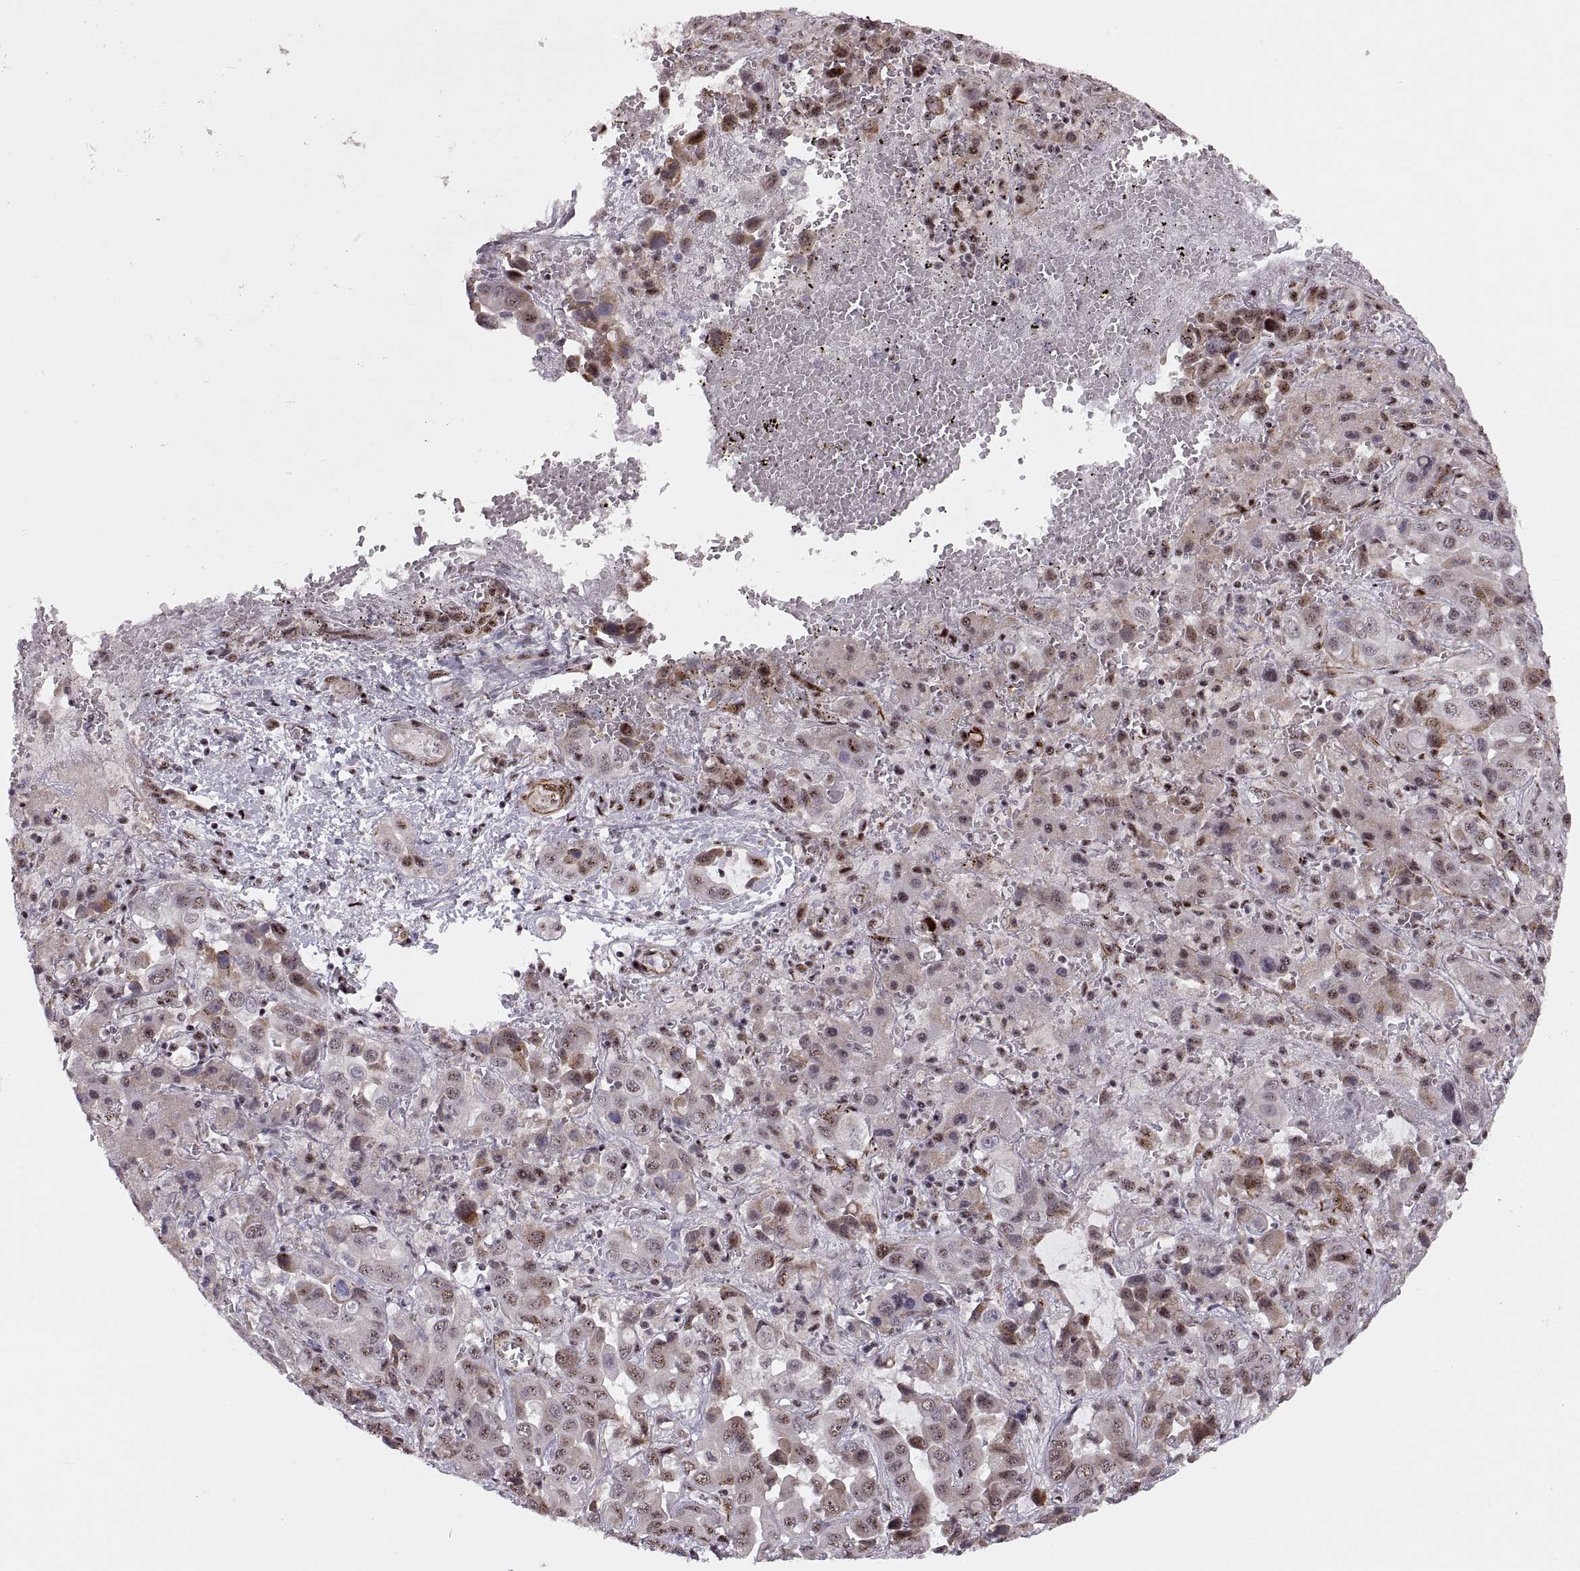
{"staining": {"intensity": "moderate", "quantity": "25%-75%", "location": "nuclear"}, "tissue": "liver cancer", "cell_type": "Tumor cells", "image_type": "cancer", "snomed": [{"axis": "morphology", "description": "Cholangiocarcinoma"}, {"axis": "topography", "description": "Liver"}], "caption": "Tumor cells show moderate nuclear staining in about 25%-75% of cells in liver cholangiocarcinoma. (IHC, brightfield microscopy, high magnification).", "gene": "ZCCHC17", "patient": {"sex": "female", "age": 52}}